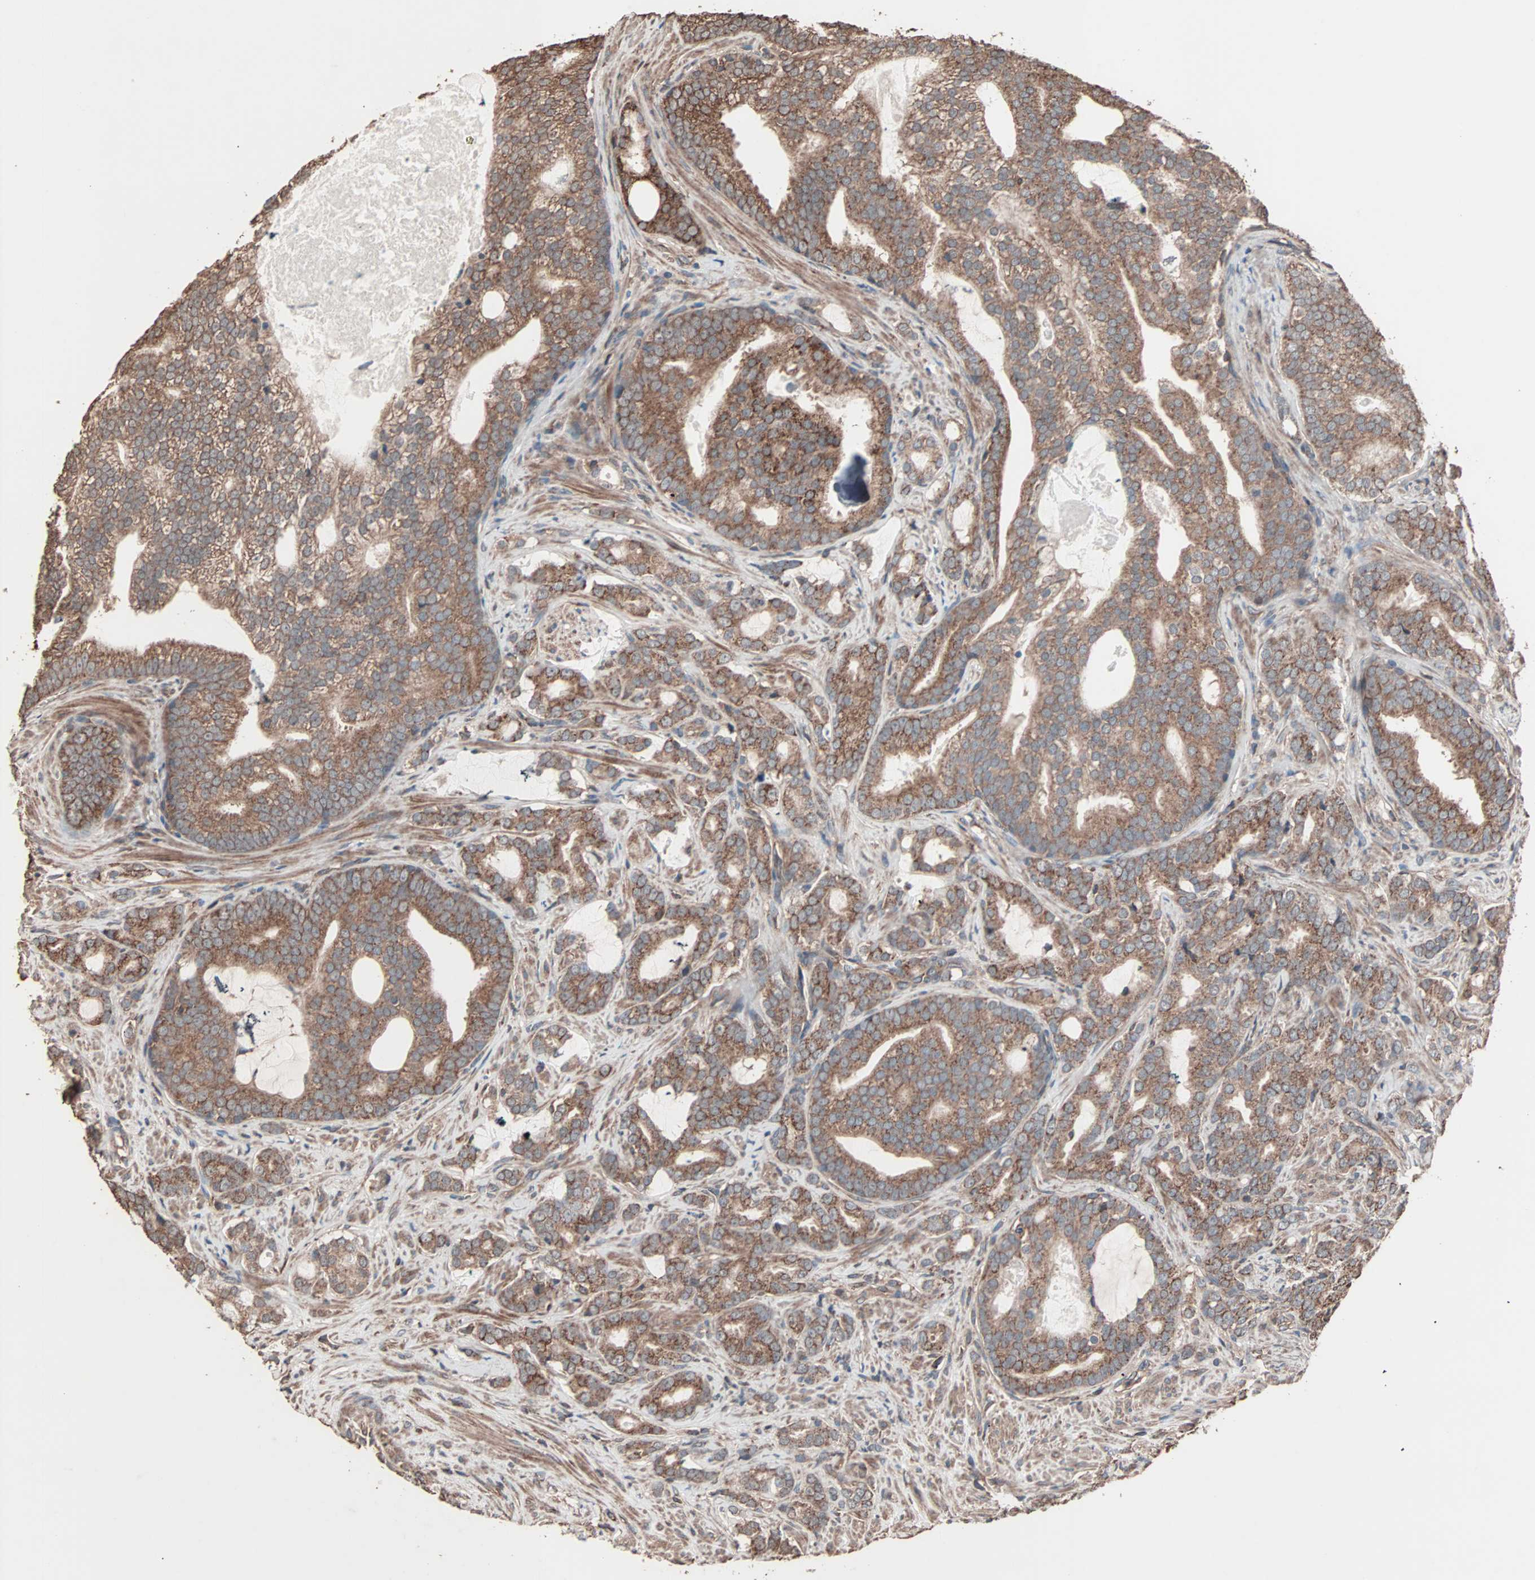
{"staining": {"intensity": "moderate", "quantity": ">75%", "location": "cytoplasmic/membranous"}, "tissue": "prostate cancer", "cell_type": "Tumor cells", "image_type": "cancer", "snomed": [{"axis": "morphology", "description": "Adenocarcinoma, Low grade"}, {"axis": "topography", "description": "Prostate"}], "caption": "Low-grade adenocarcinoma (prostate) tissue shows moderate cytoplasmic/membranous expression in approximately >75% of tumor cells, visualized by immunohistochemistry.", "gene": "MRPL2", "patient": {"sex": "male", "age": 58}}